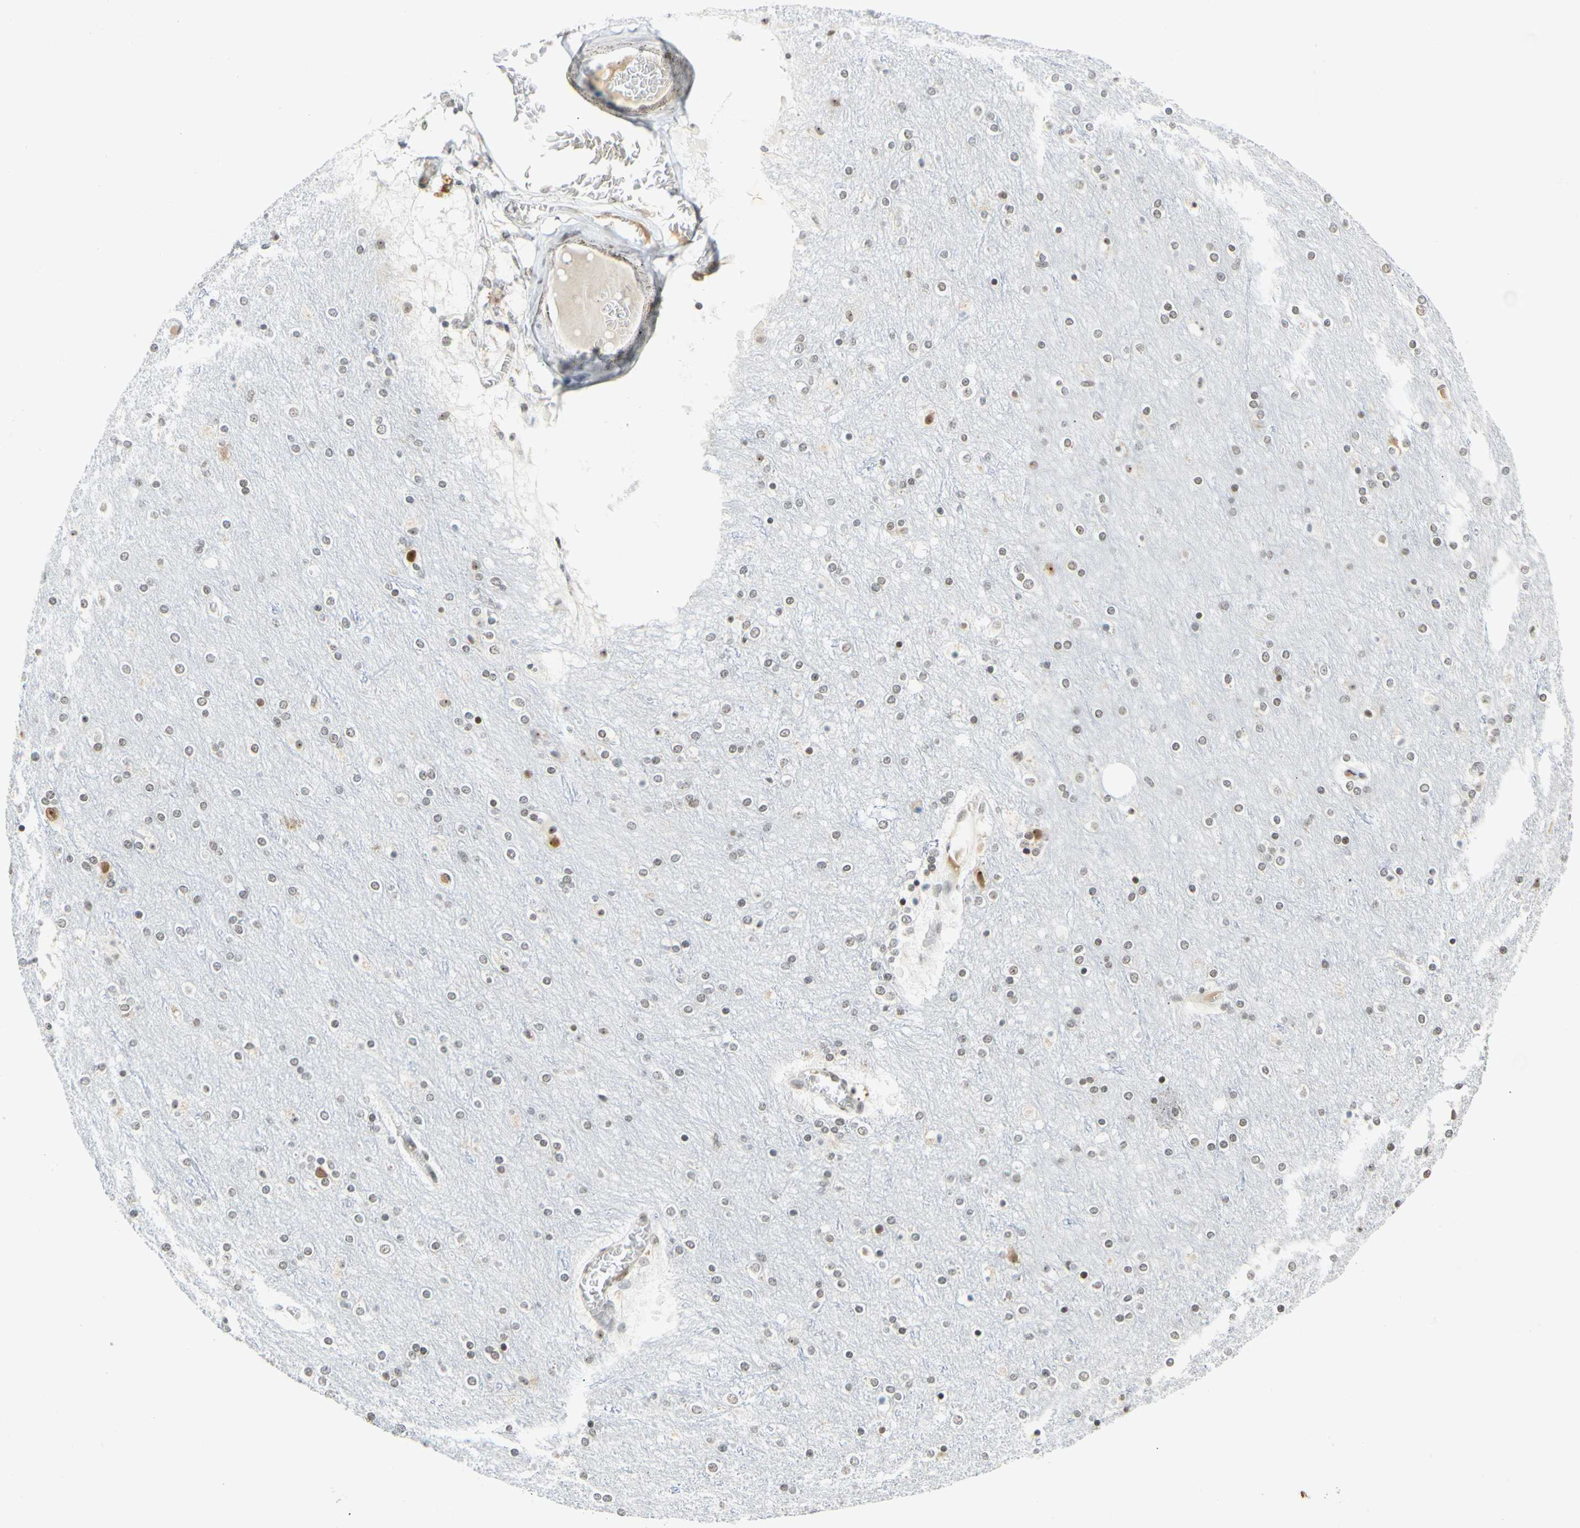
{"staining": {"intensity": "moderate", "quantity": ">75%", "location": "nuclear"}, "tissue": "cerebral cortex", "cell_type": "Endothelial cells", "image_type": "normal", "snomed": [{"axis": "morphology", "description": "Normal tissue, NOS"}, {"axis": "topography", "description": "Cerebral cortex"}], "caption": "Immunohistochemical staining of benign human cerebral cortex exhibits >75% levels of moderate nuclear protein staining in about >75% of endothelial cells.", "gene": "ZSCAN16", "patient": {"sex": "female", "age": 54}}